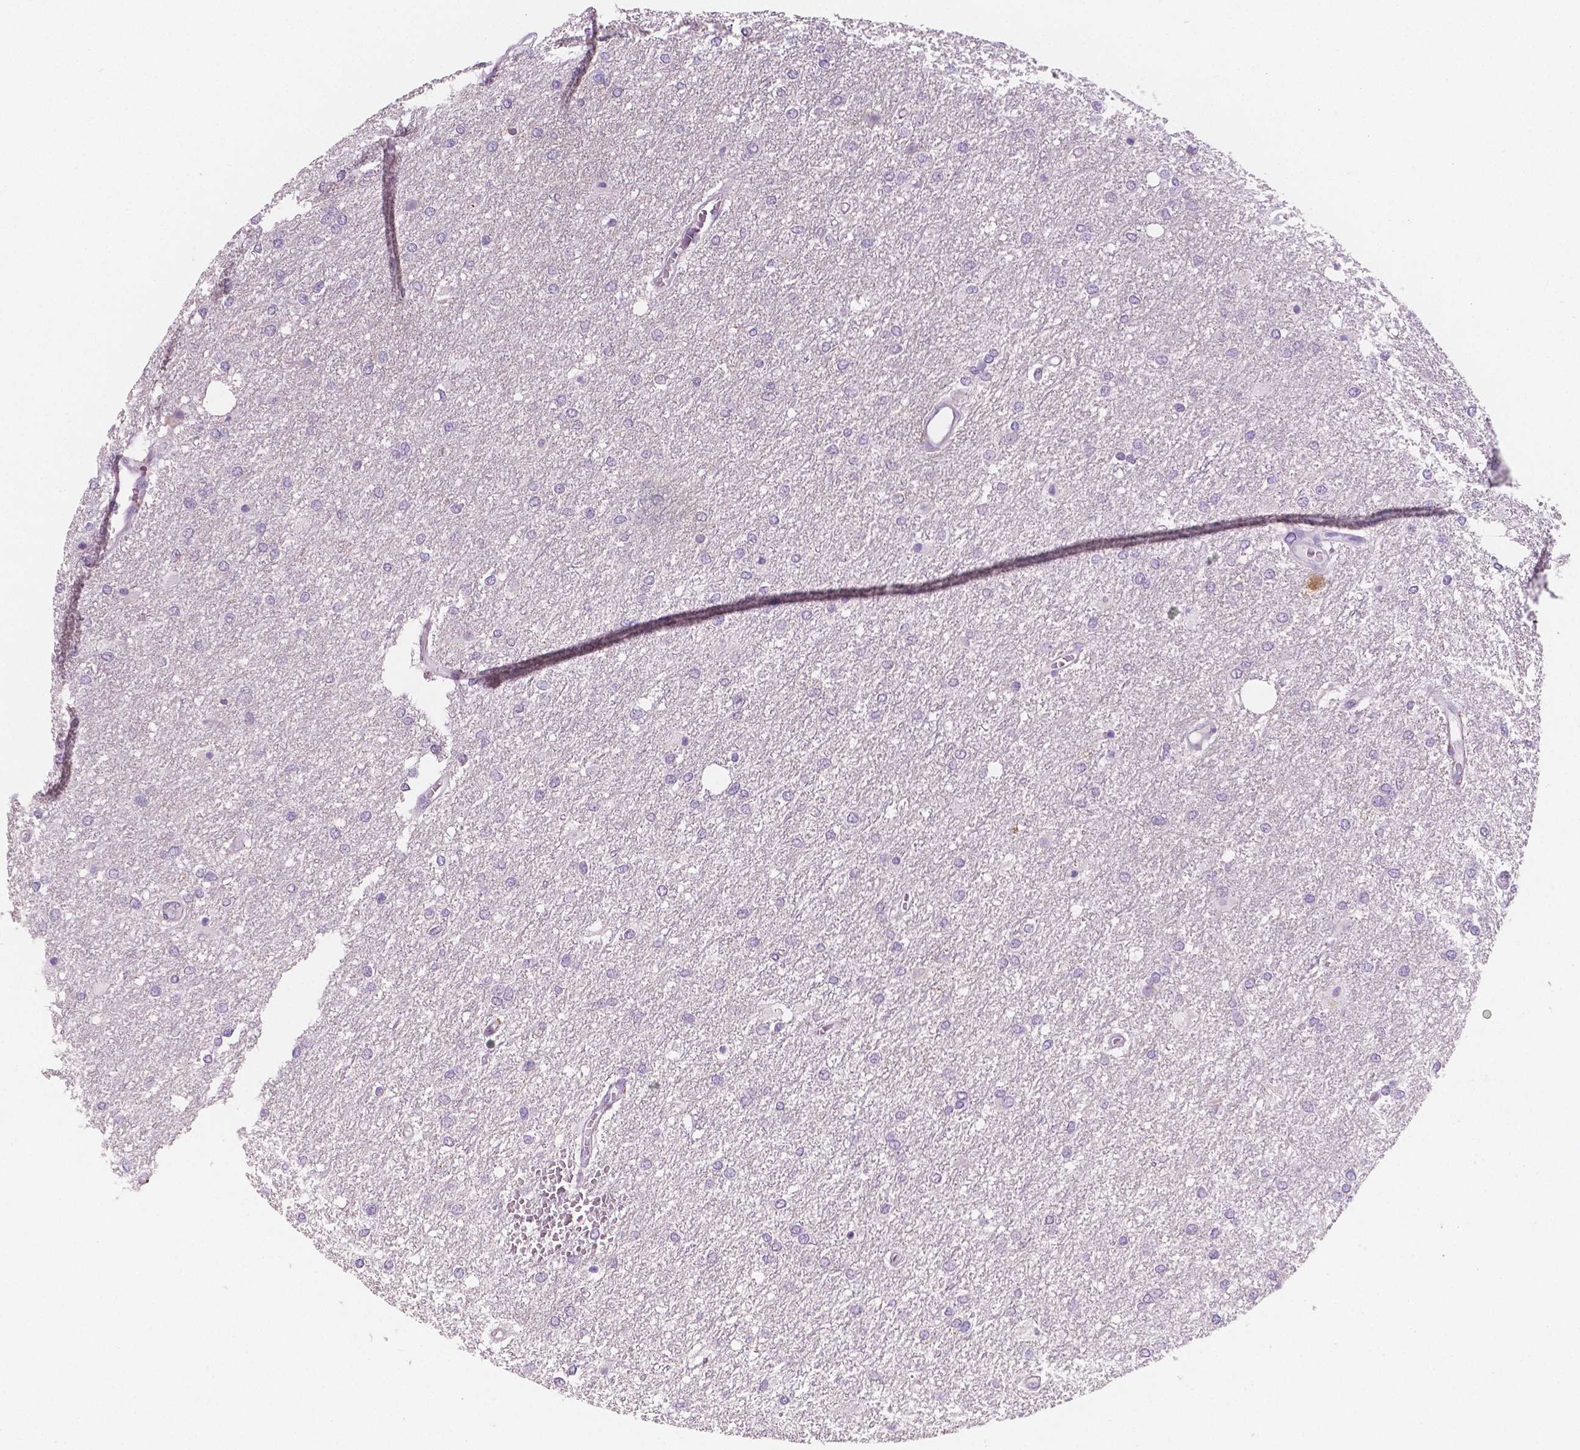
{"staining": {"intensity": "negative", "quantity": "none", "location": "none"}, "tissue": "glioma", "cell_type": "Tumor cells", "image_type": "cancer", "snomed": [{"axis": "morphology", "description": "Glioma, malignant, High grade"}, {"axis": "topography", "description": "Brain"}], "caption": "Immunohistochemical staining of glioma reveals no significant staining in tumor cells.", "gene": "TSPAN7", "patient": {"sex": "female", "age": 61}}